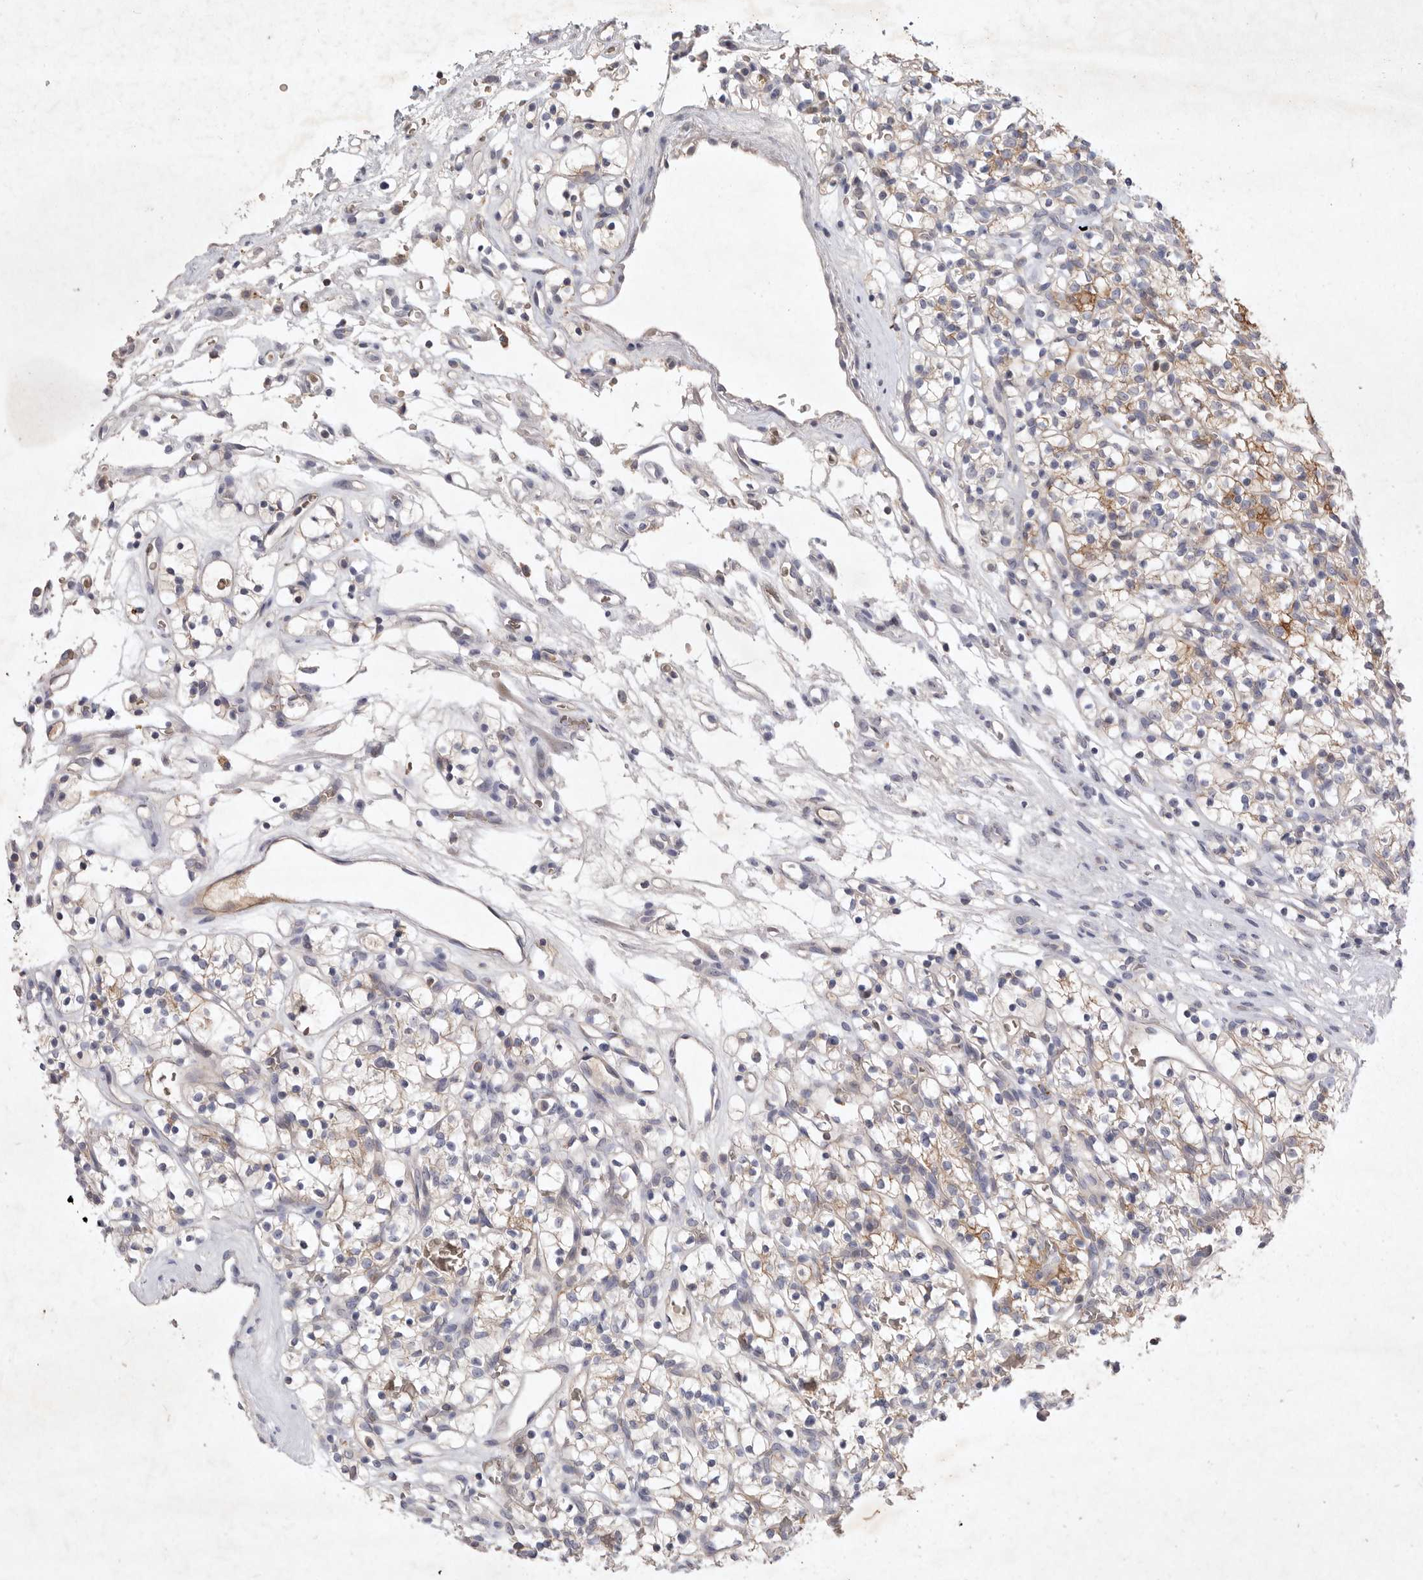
{"staining": {"intensity": "weak", "quantity": "<25%", "location": "cytoplasmic/membranous"}, "tissue": "renal cancer", "cell_type": "Tumor cells", "image_type": "cancer", "snomed": [{"axis": "morphology", "description": "Adenocarcinoma, NOS"}, {"axis": "topography", "description": "Kidney"}], "caption": "Immunohistochemistry of adenocarcinoma (renal) demonstrates no positivity in tumor cells. (Brightfield microscopy of DAB (3,3'-diaminobenzidine) immunohistochemistry at high magnification).", "gene": "TNFSF14", "patient": {"sex": "female", "age": 57}}